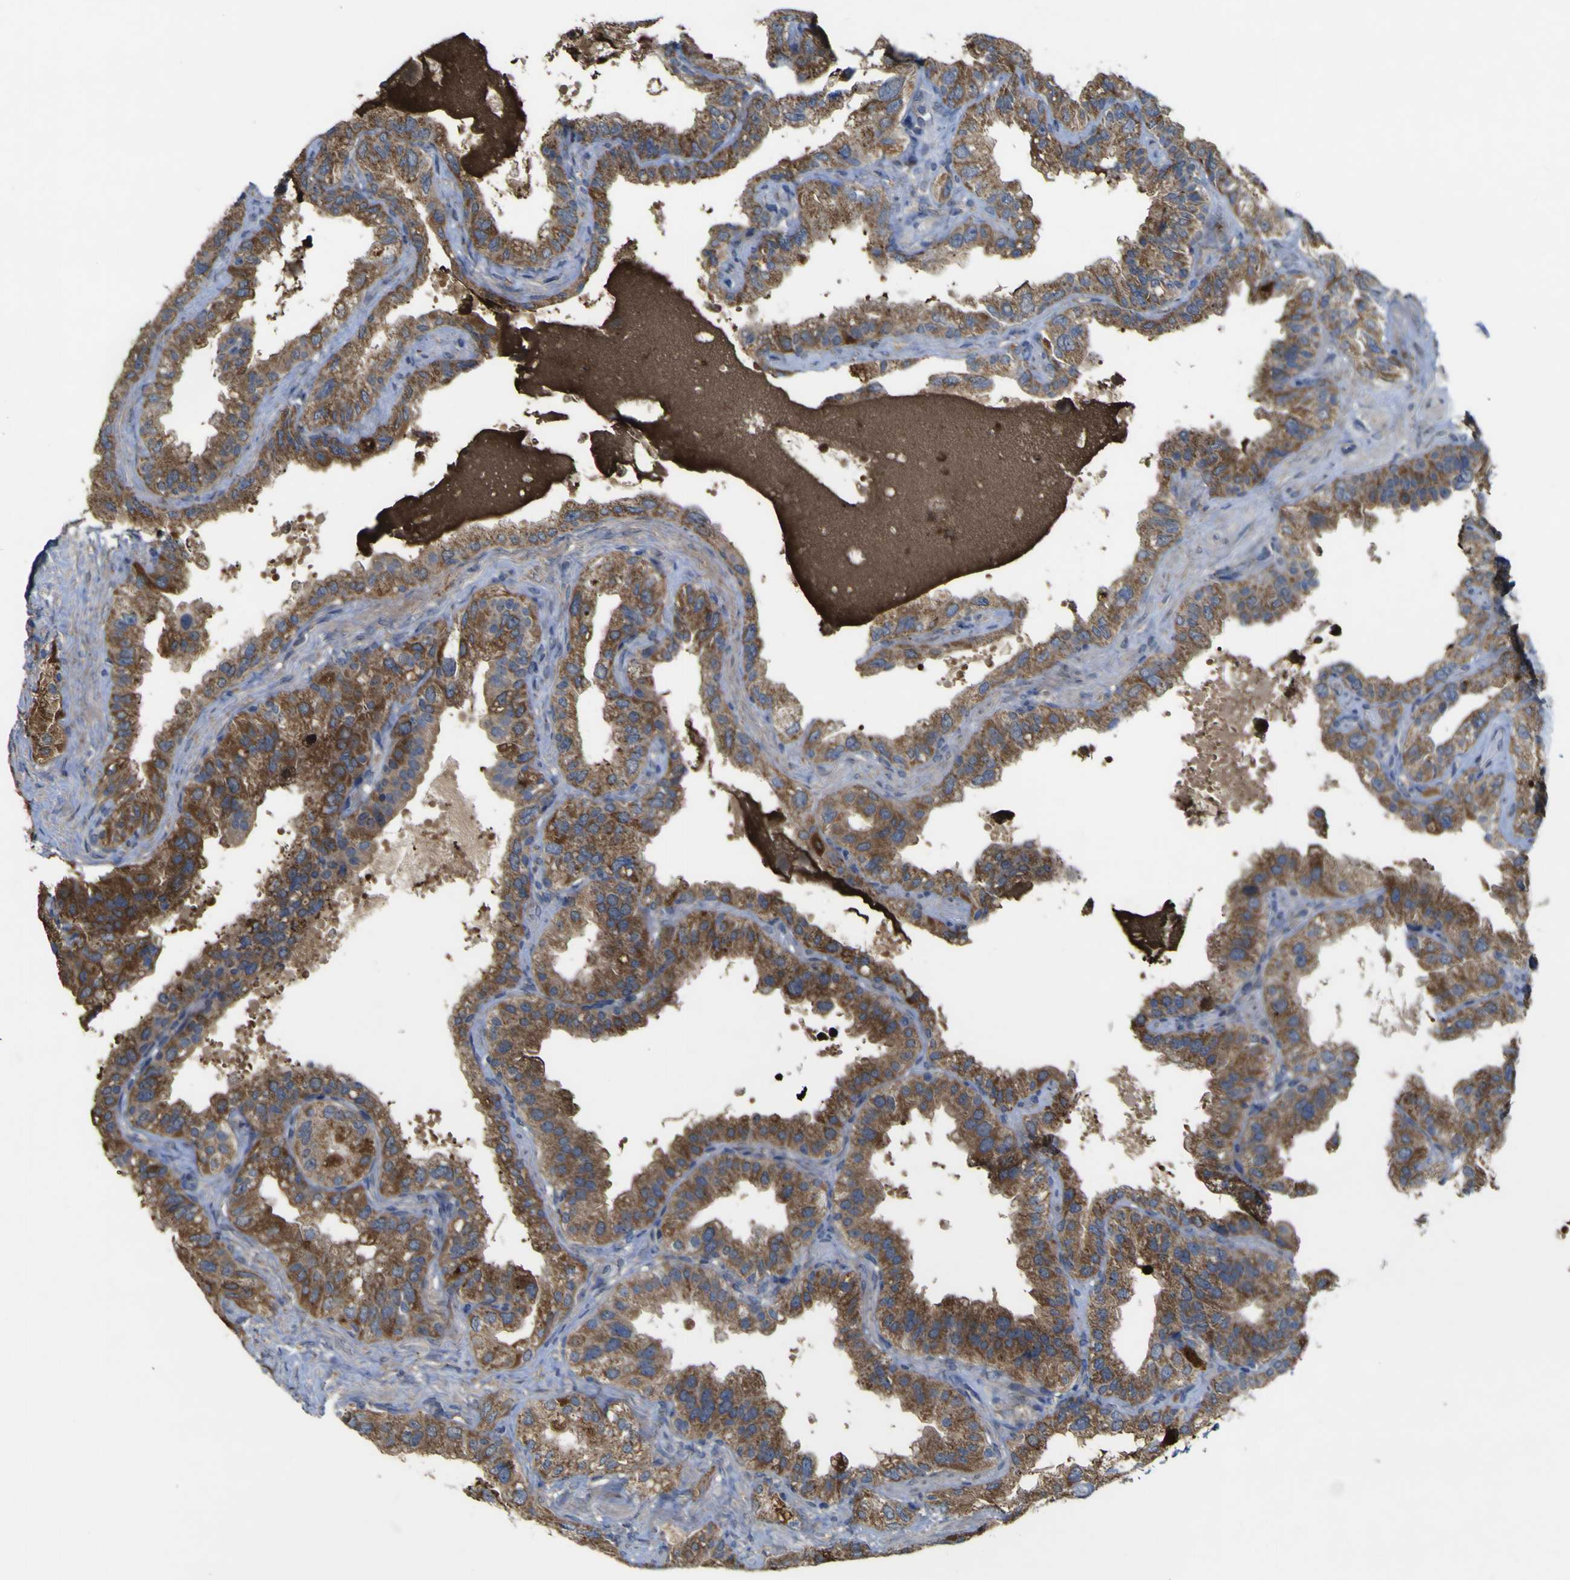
{"staining": {"intensity": "moderate", "quantity": ">75%", "location": "cytoplasmic/membranous"}, "tissue": "seminal vesicle", "cell_type": "Glandular cells", "image_type": "normal", "snomed": [{"axis": "morphology", "description": "Normal tissue, NOS"}, {"axis": "topography", "description": "Seminal veicle"}], "caption": "Immunohistochemistry of unremarkable human seminal vesicle demonstrates medium levels of moderate cytoplasmic/membranous staining in approximately >75% of glandular cells.", "gene": "IRAK2", "patient": {"sex": "male", "age": 68}}